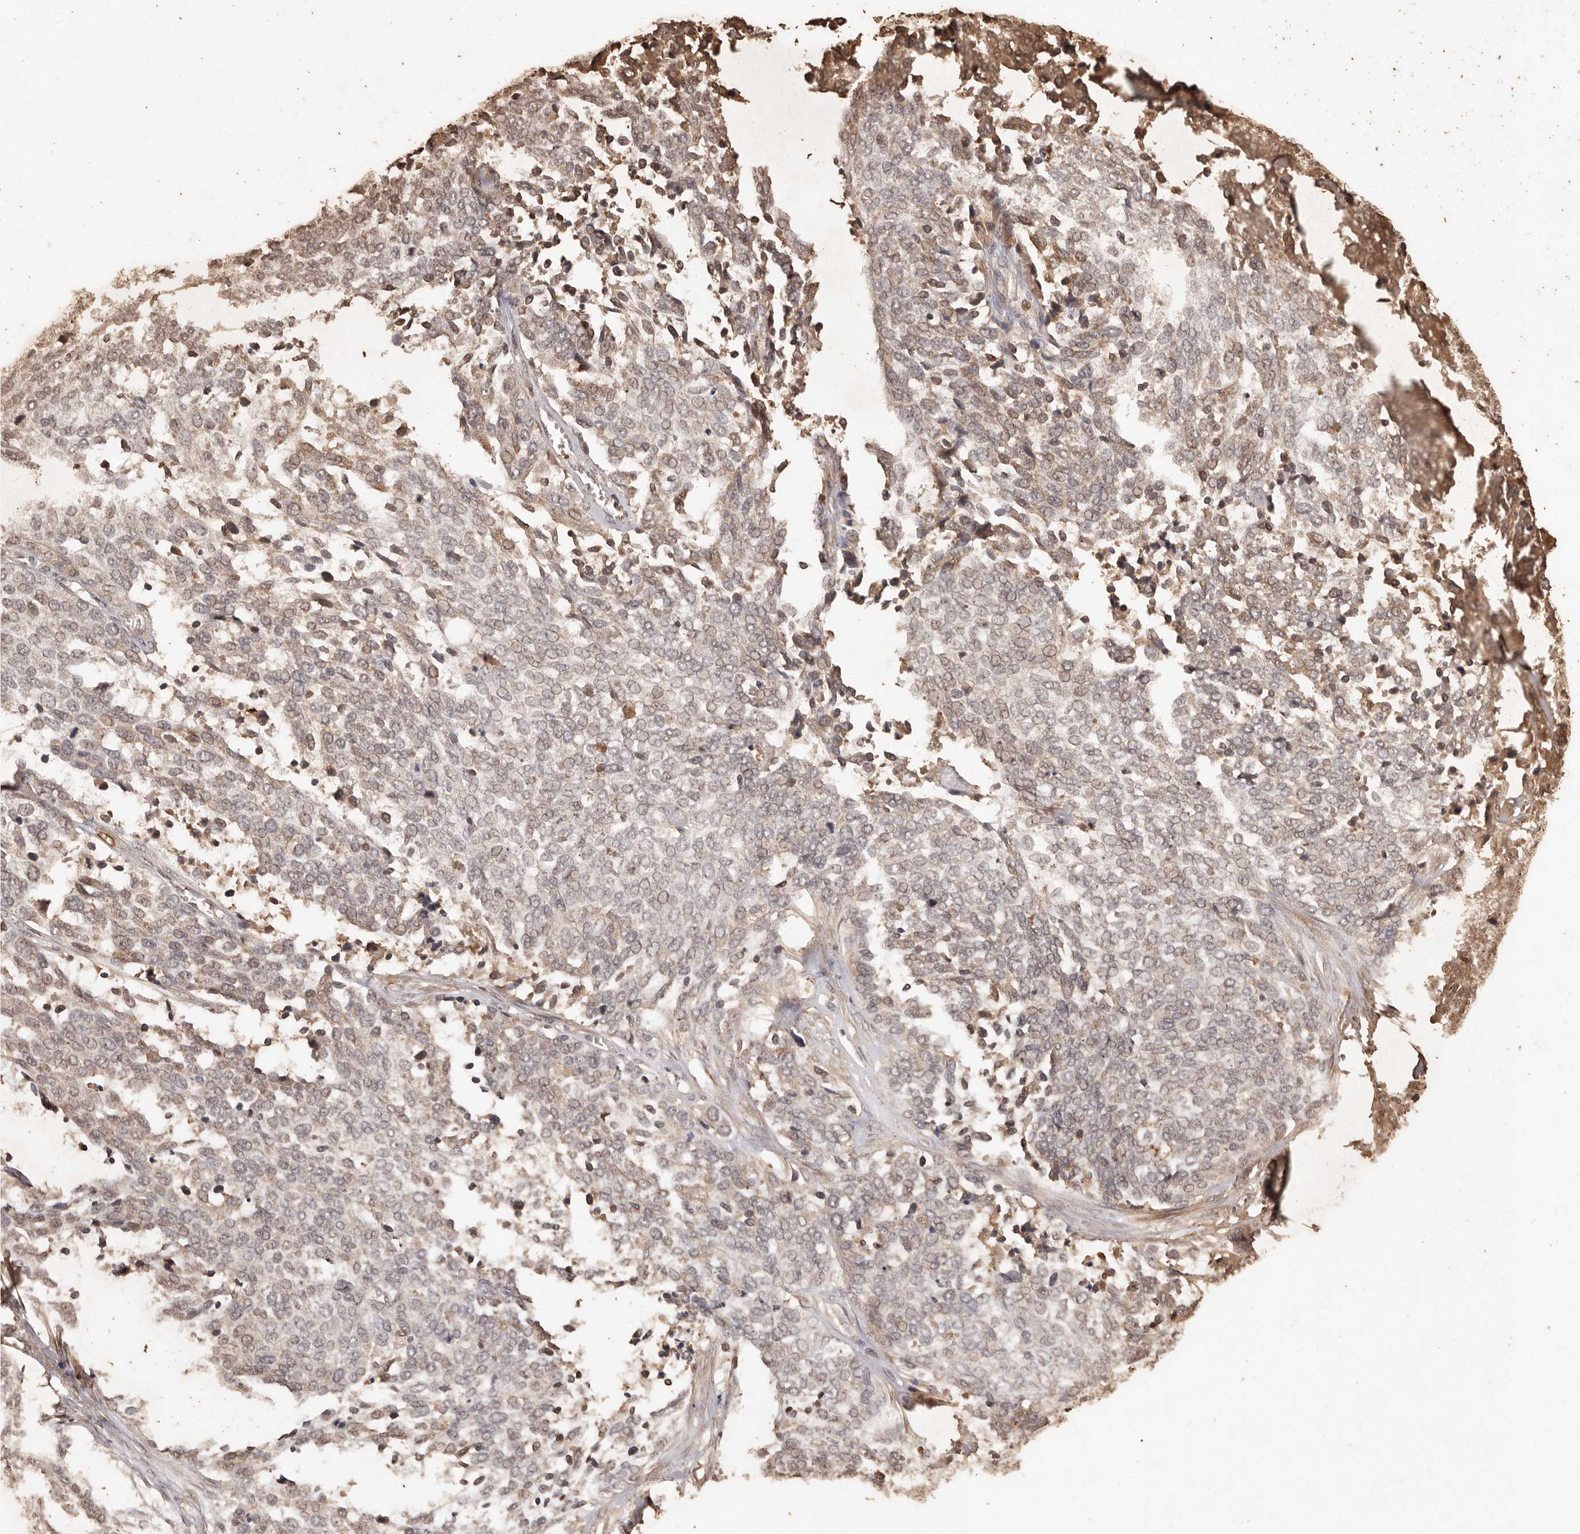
{"staining": {"intensity": "weak", "quantity": "25%-75%", "location": "cytoplasmic/membranous,nuclear"}, "tissue": "ovarian cancer", "cell_type": "Tumor cells", "image_type": "cancer", "snomed": [{"axis": "morphology", "description": "Cystadenocarcinoma, serous, NOS"}, {"axis": "topography", "description": "Ovary"}], "caption": "Human ovarian cancer stained for a protein (brown) exhibits weak cytoplasmic/membranous and nuclear positive positivity in about 25%-75% of tumor cells.", "gene": "PKDCC", "patient": {"sex": "female", "age": 44}}